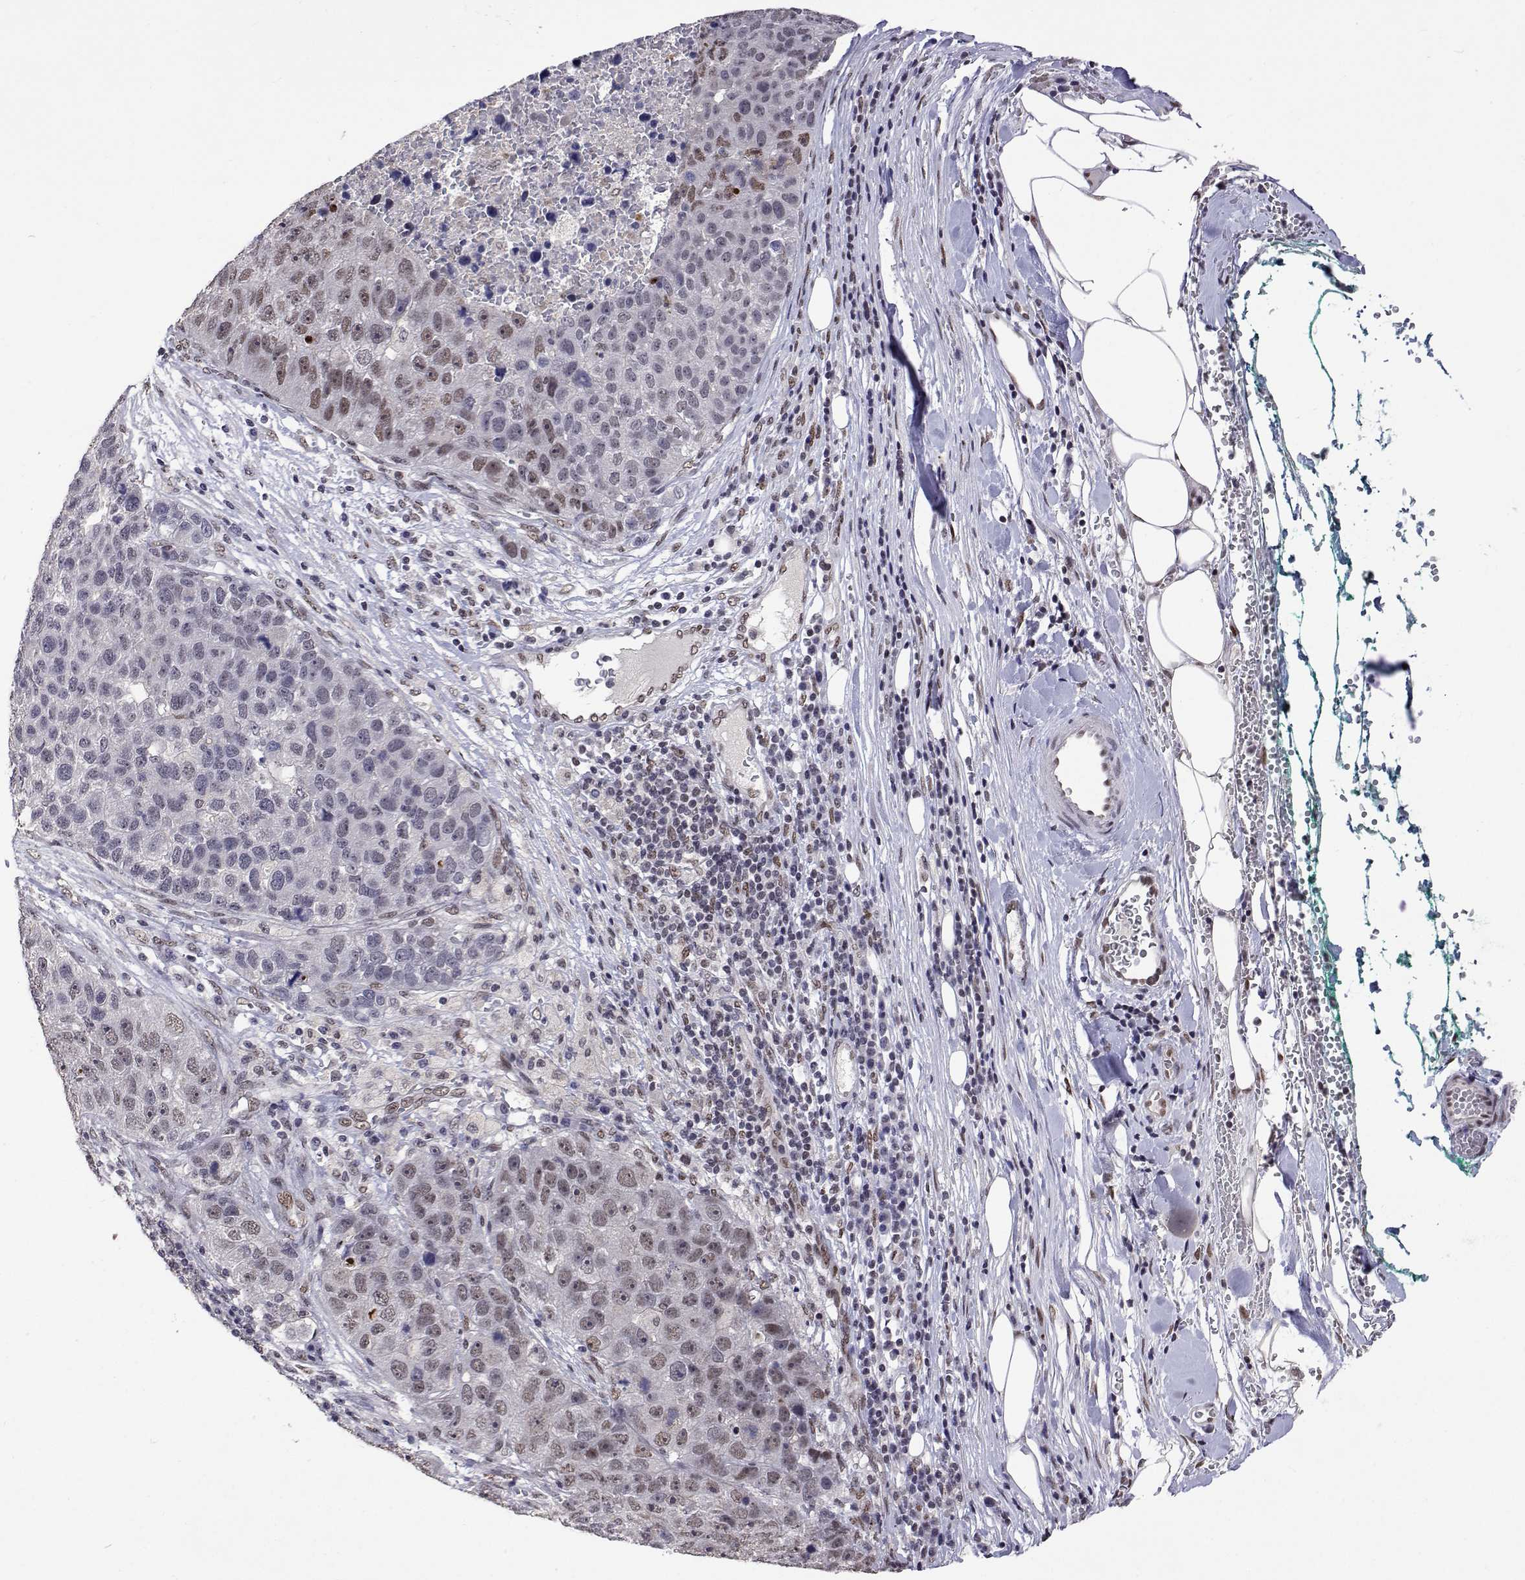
{"staining": {"intensity": "weak", "quantity": "<25%", "location": "nuclear"}, "tissue": "pancreatic cancer", "cell_type": "Tumor cells", "image_type": "cancer", "snomed": [{"axis": "morphology", "description": "Adenocarcinoma, NOS"}, {"axis": "topography", "description": "Pancreas"}], "caption": "Immunohistochemistry (IHC) photomicrograph of pancreatic cancer stained for a protein (brown), which displays no positivity in tumor cells. (DAB (3,3'-diaminobenzidine) IHC with hematoxylin counter stain).", "gene": "HNRNPA0", "patient": {"sex": "female", "age": 61}}